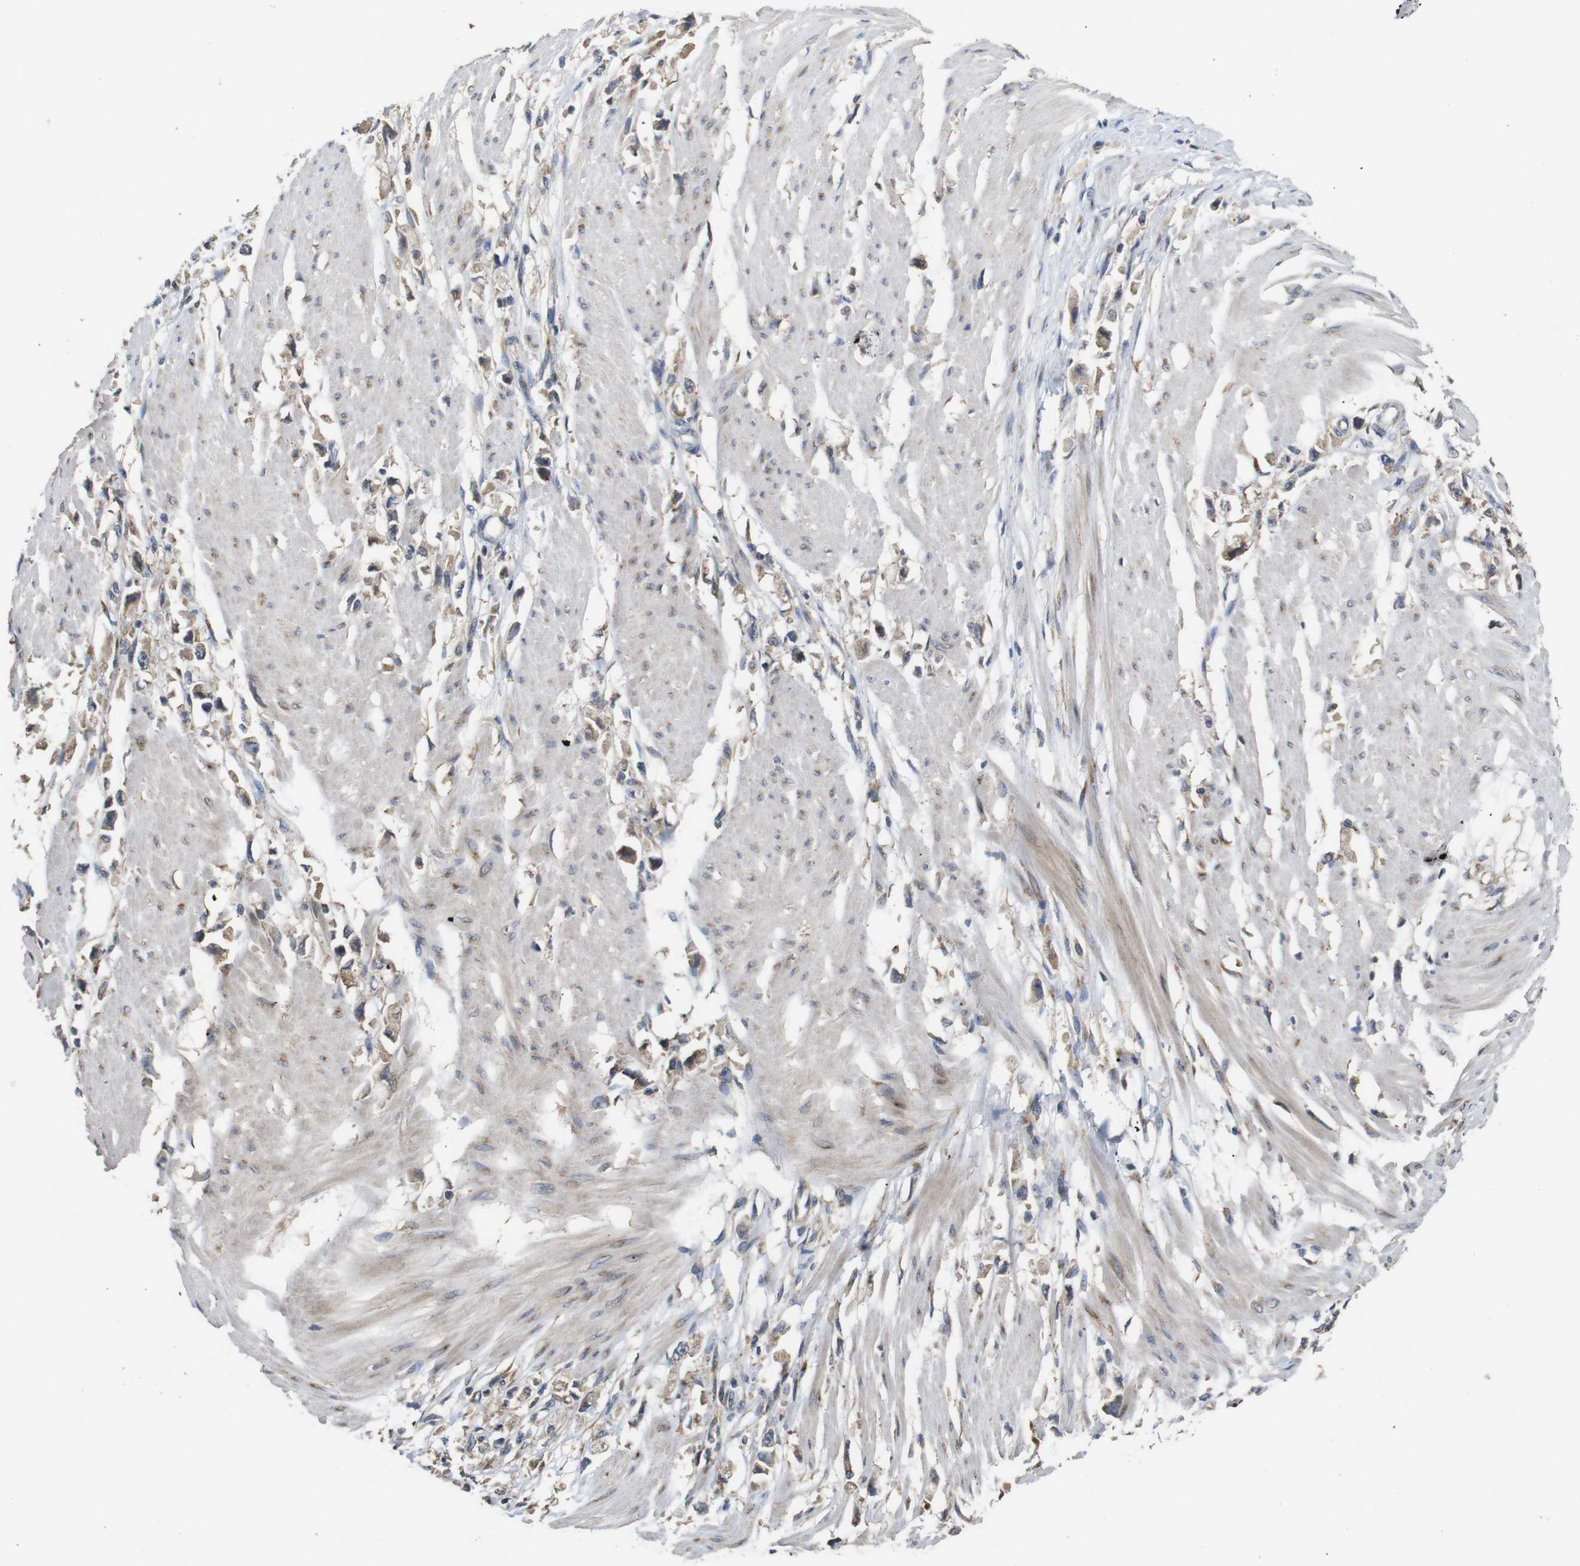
{"staining": {"intensity": "moderate", "quantity": "25%-75%", "location": "cytoplasmic/membranous"}, "tissue": "stomach cancer", "cell_type": "Tumor cells", "image_type": "cancer", "snomed": [{"axis": "morphology", "description": "Adenocarcinoma, NOS"}, {"axis": "topography", "description": "Stomach"}], "caption": "Immunohistochemistry (IHC) micrograph of neoplastic tissue: human stomach cancer stained using immunohistochemistry (IHC) exhibits medium levels of moderate protein expression localized specifically in the cytoplasmic/membranous of tumor cells, appearing as a cytoplasmic/membranous brown color.", "gene": "ARHGAP24", "patient": {"sex": "female", "age": 59}}